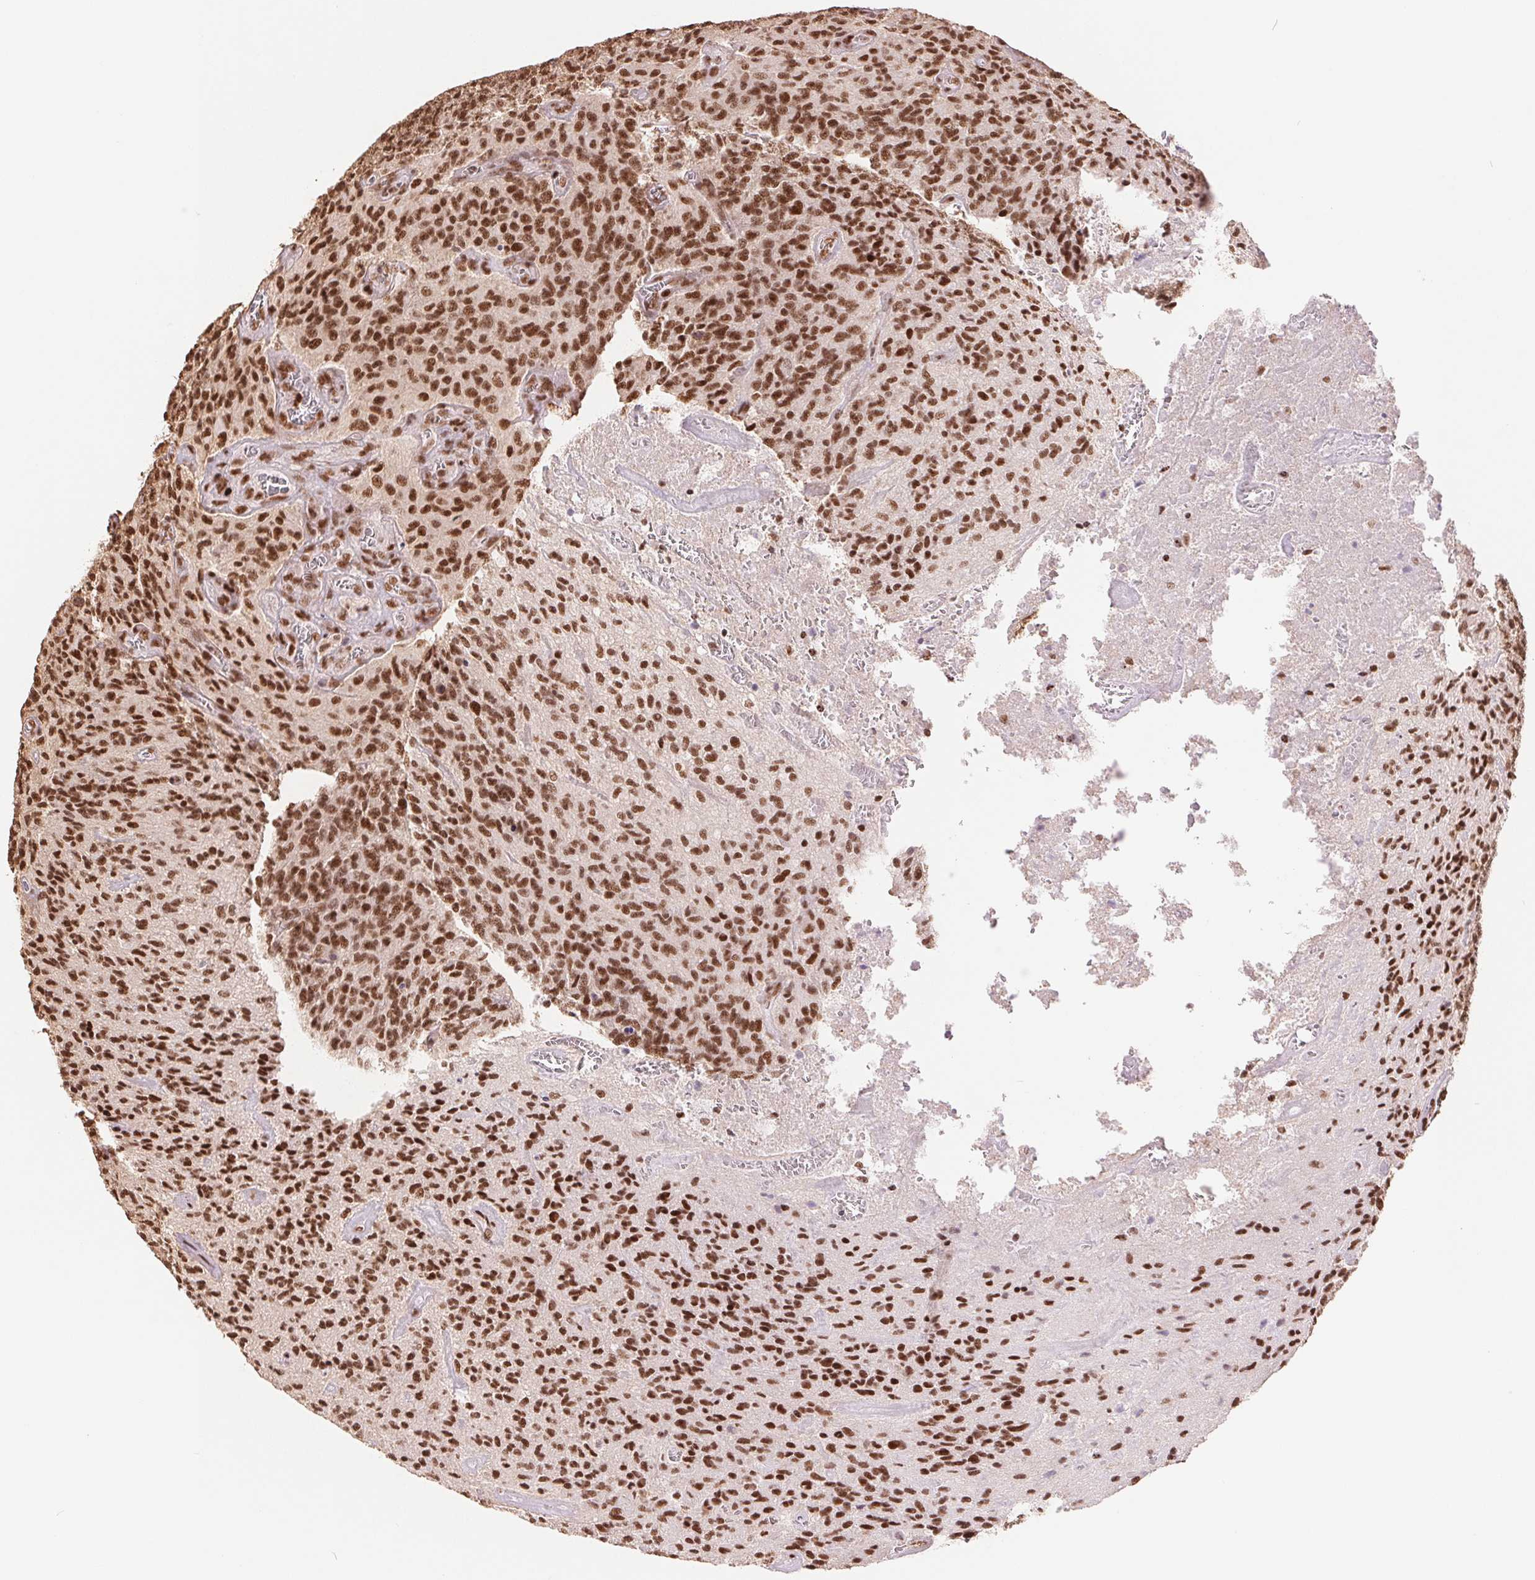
{"staining": {"intensity": "strong", "quantity": ">75%", "location": "nuclear"}, "tissue": "glioma", "cell_type": "Tumor cells", "image_type": "cancer", "snomed": [{"axis": "morphology", "description": "Glioma, malignant, High grade"}, {"axis": "topography", "description": "Brain"}], "caption": "Glioma stained for a protein reveals strong nuclear positivity in tumor cells.", "gene": "SREK1", "patient": {"sex": "male", "age": 76}}